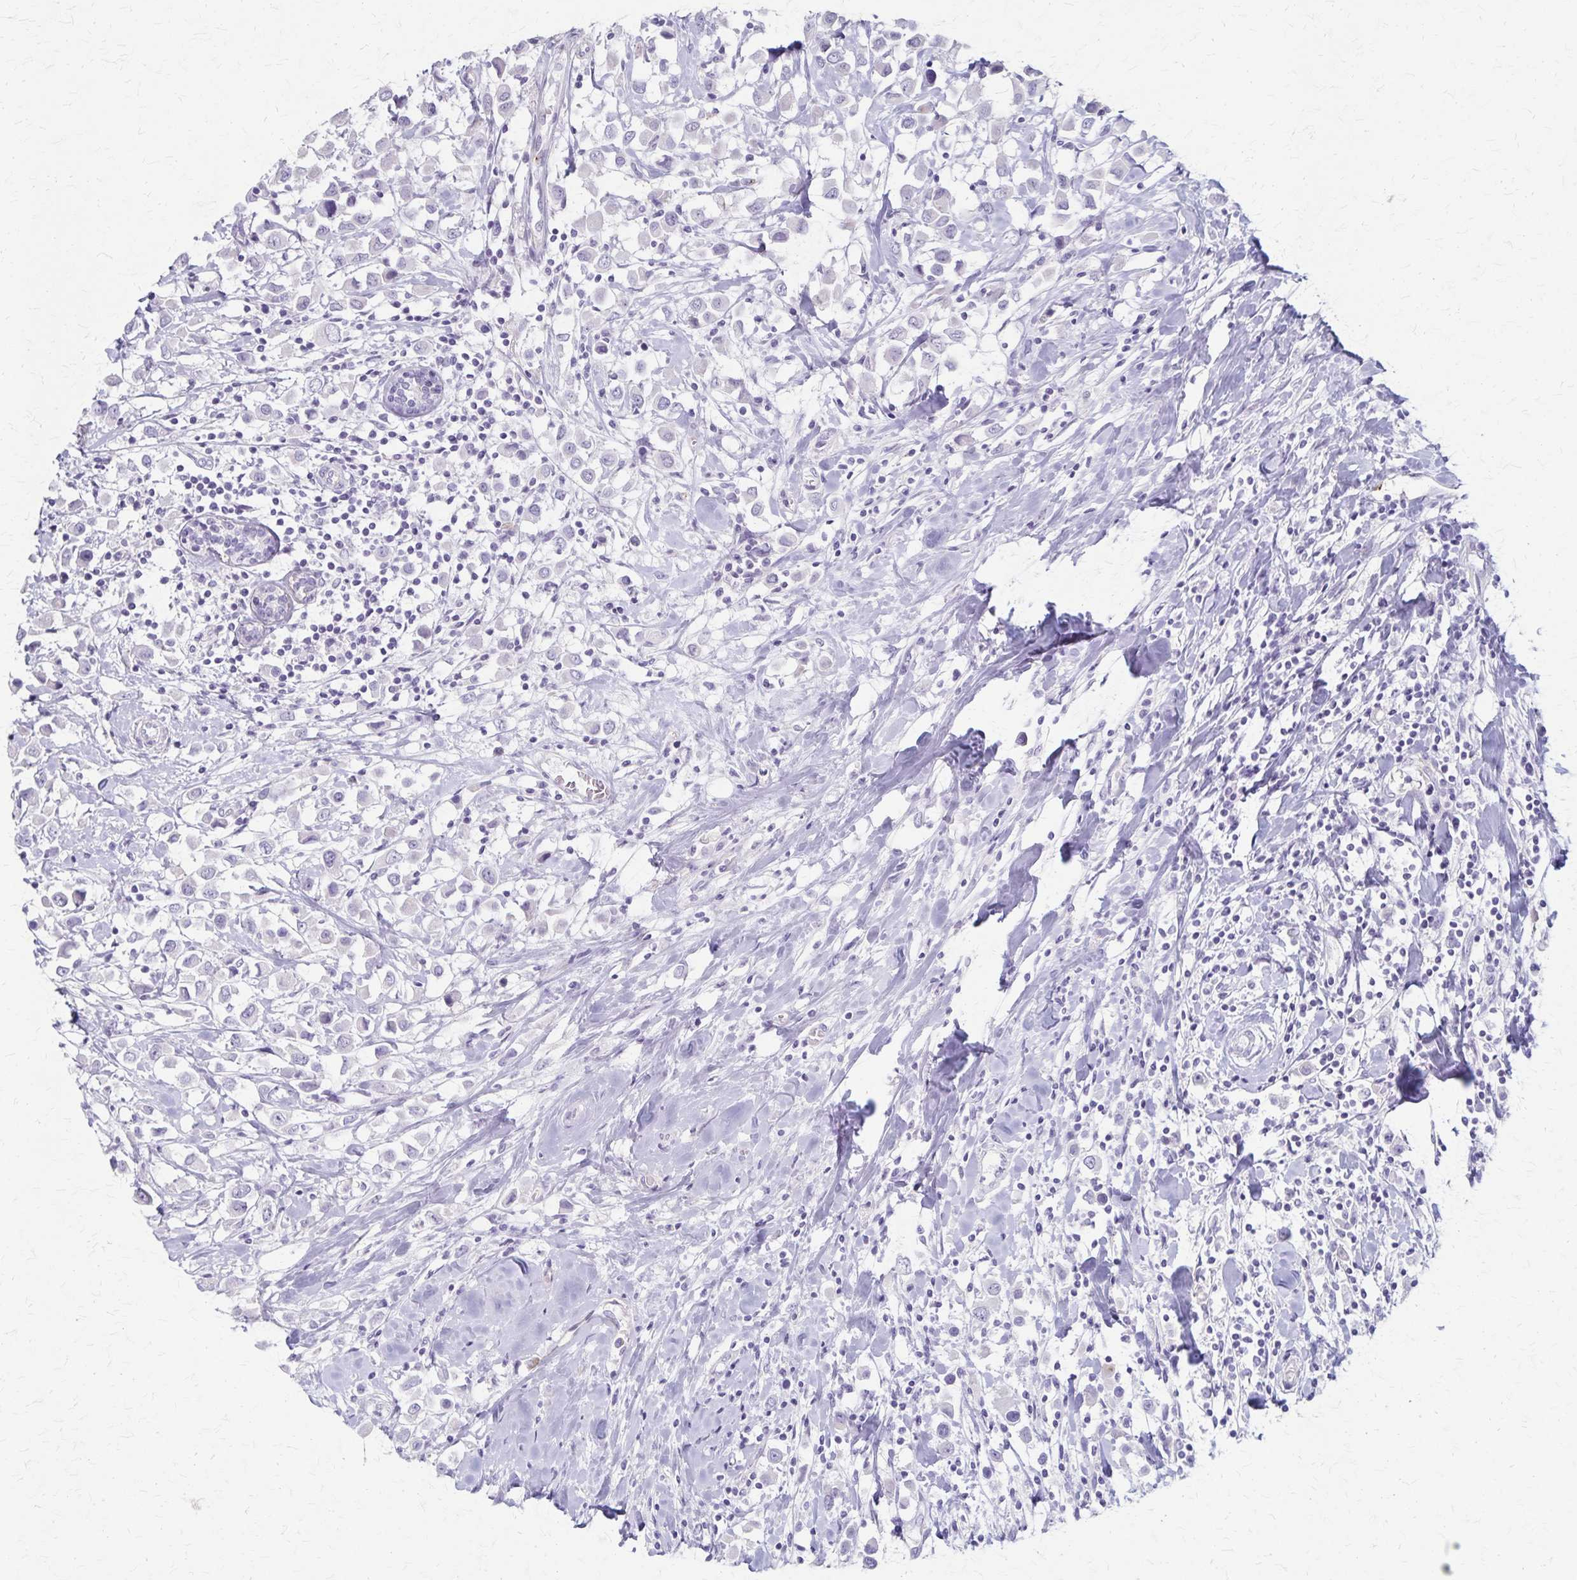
{"staining": {"intensity": "negative", "quantity": "none", "location": "none"}, "tissue": "breast cancer", "cell_type": "Tumor cells", "image_type": "cancer", "snomed": [{"axis": "morphology", "description": "Duct carcinoma"}, {"axis": "topography", "description": "Breast"}], "caption": "Infiltrating ductal carcinoma (breast) stained for a protein using immunohistochemistry (IHC) exhibits no positivity tumor cells.", "gene": "RASL10B", "patient": {"sex": "female", "age": 61}}